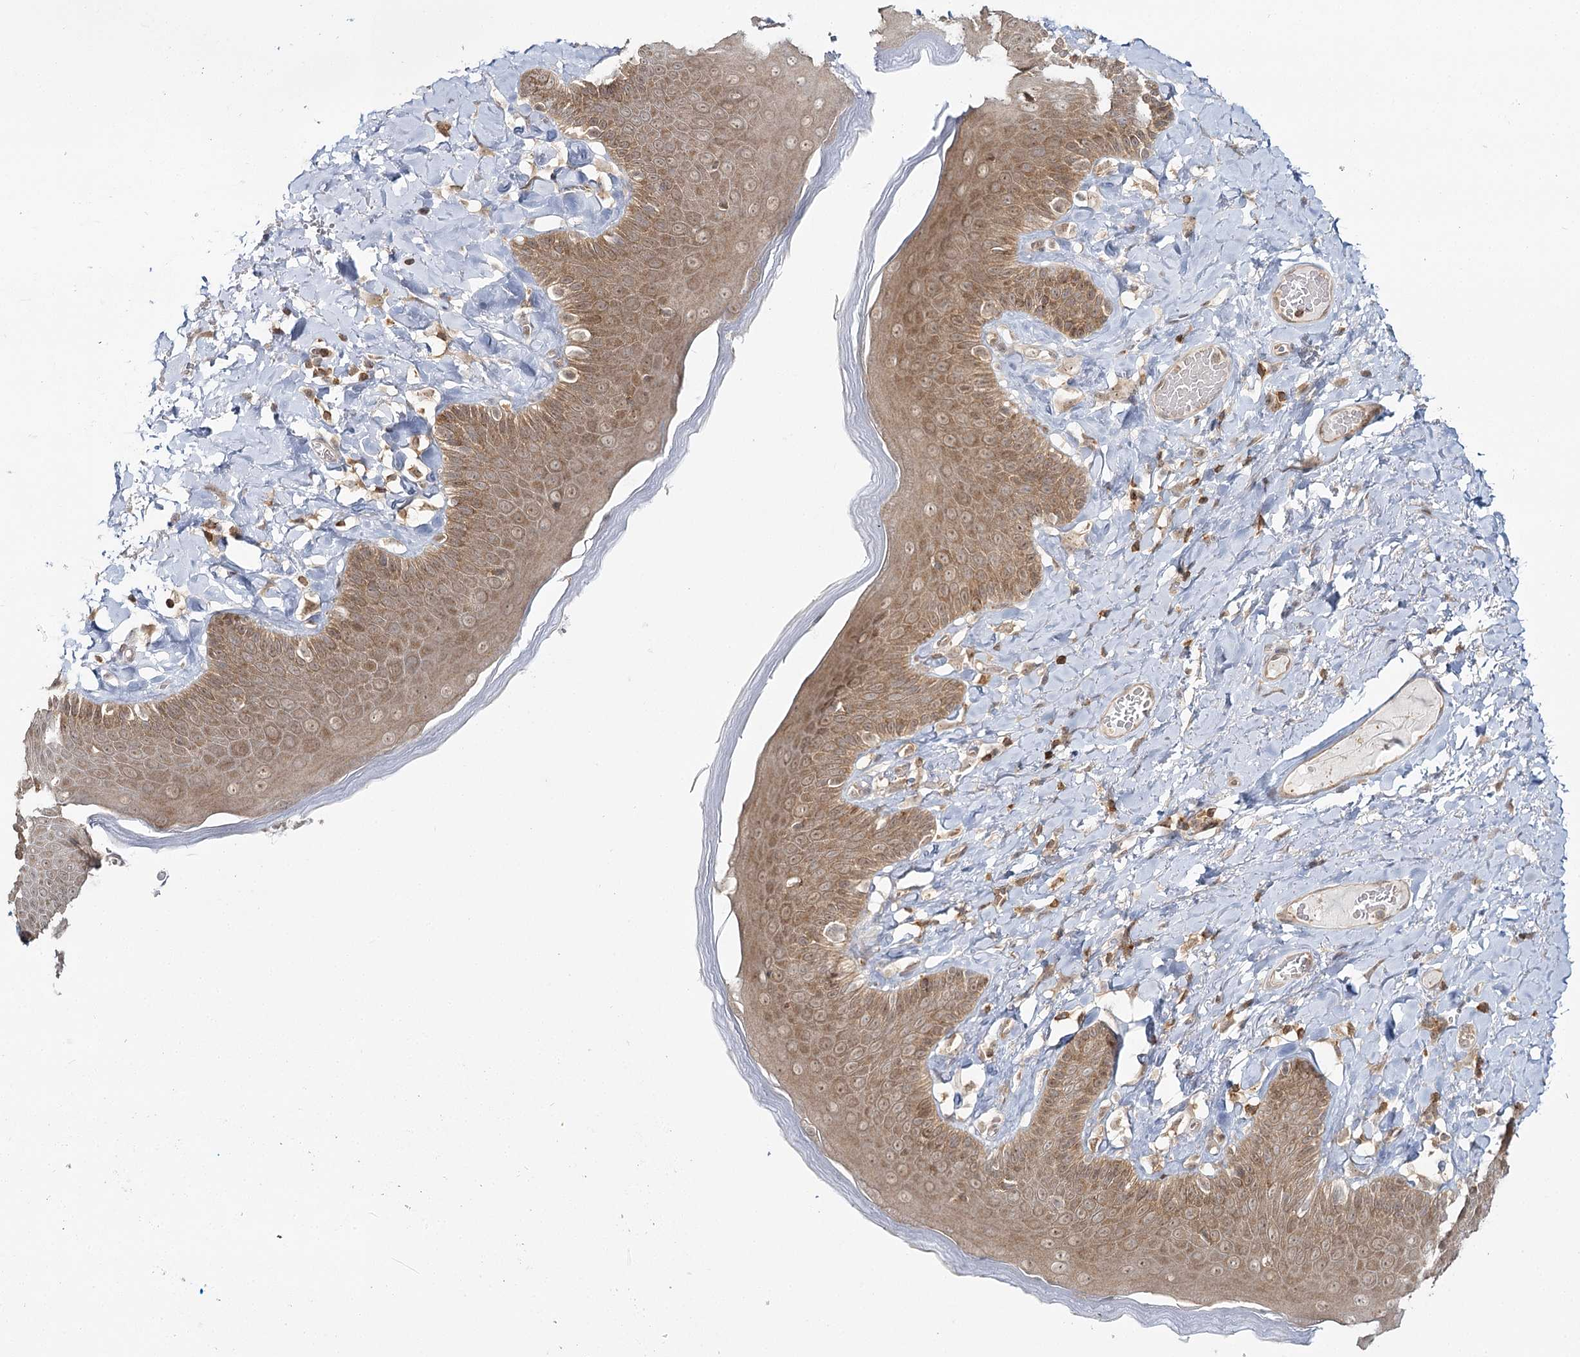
{"staining": {"intensity": "moderate", "quantity": ">75%", "location": "cytoplasmic/membranous,nuclear"}, "tissue": "skin", "cell_type": "Epidermal cells", "image_type": "normal", "snomed": [{"axis": "morphology", "description": "Normal tissue, NOS"}, {"axis": "topography", "description": "Anal"}], "caption": "A micrograph showing moderate cytoplasmic/membranous,nuclear expression in approximately >75% of epidermal cells in normal skin, as visualized by brown immunohistochemical staining.", "gene": "FAM120B", "patient": {"sex": "male", "age": 69}}